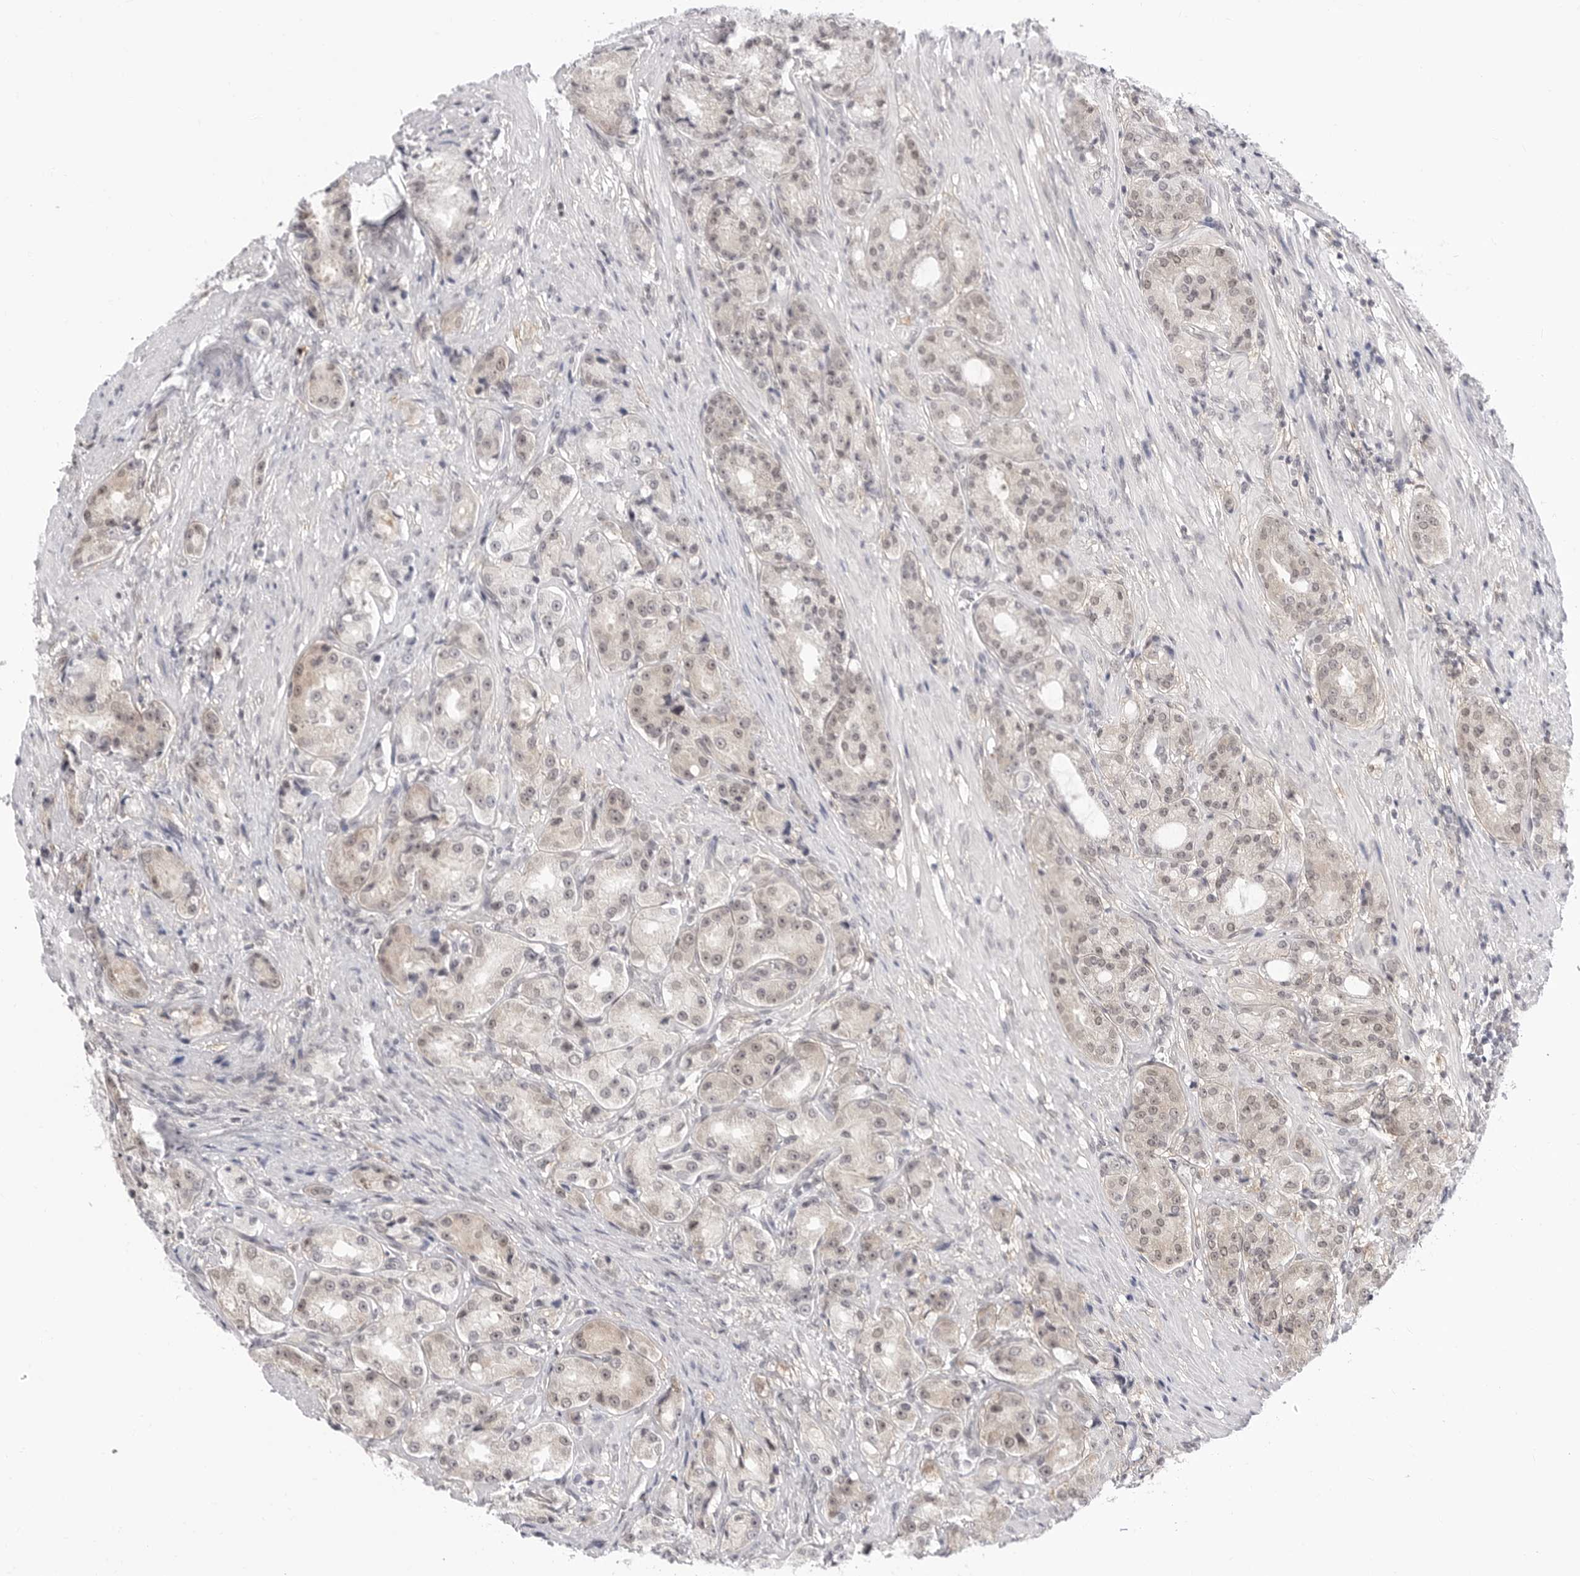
{"staining": {"intensity": "weak", "quantity": "25%-75%", "location": "cytoplasmic/membranous,nuclear"}, "tissue": "prostate cancer", "cell_type": "Tumor cells", "image_type": "cancer", "snomed": [{"axis": "morphology", "description": "Adenocarcinoma, High grade"}, {"axis": "topography", "description": "Prostate"}], "caption": "About 25%-75% of tumor cells in adenocarcinoma (high-grade) (prostate) reveal weak cytoplasmic/membranous and nuclear protein staining as visualized by brown immunohistochemical staining.", "gene": "PPP2R5C", "patient": {"sex": "male", "age": 60}}